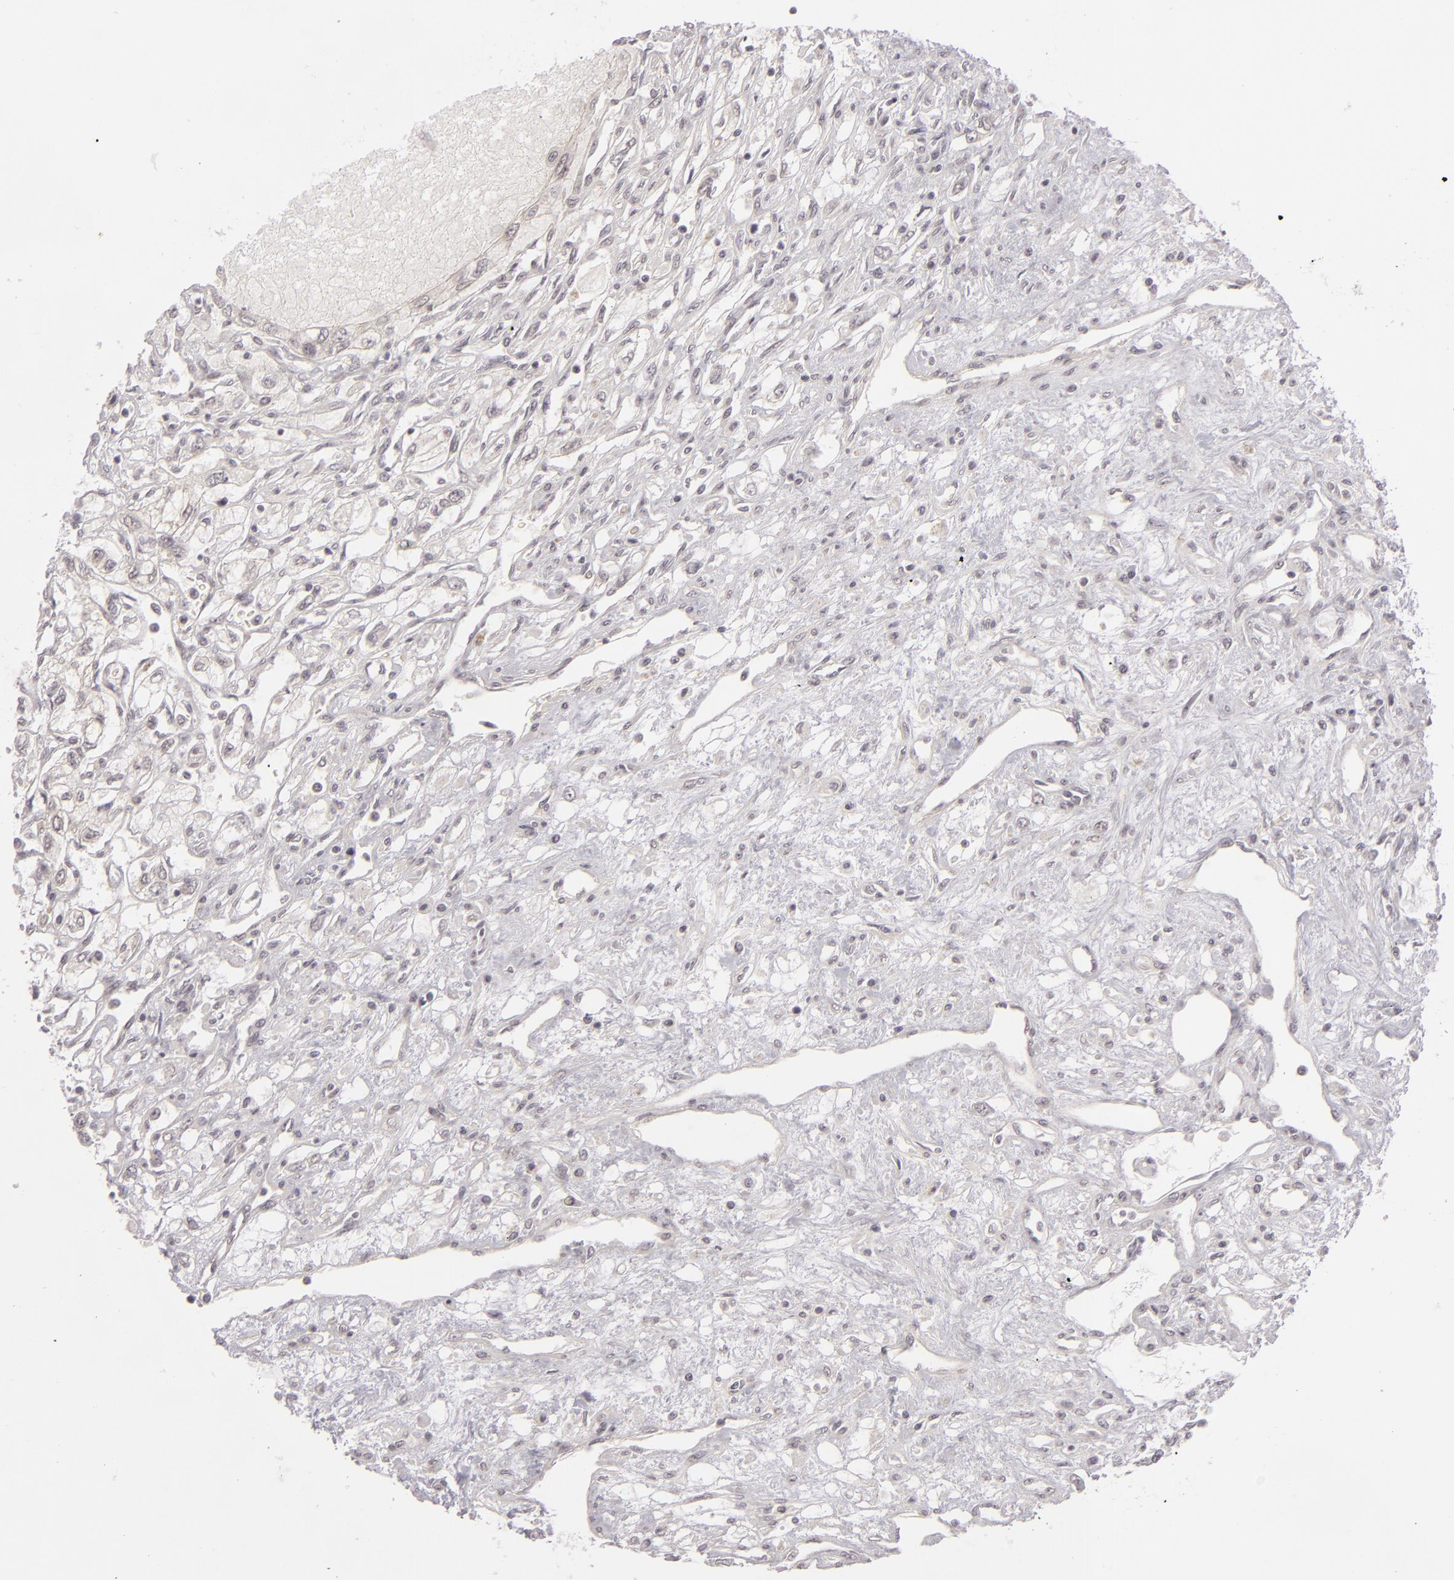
{"staining": {"intensity": "negative", "quantity": "none", "location": "none"}, "tissue": "renal cancer", "cell_type": "Tumor cells", "image_type": "cancer", "snomed": [{"axis": "morphology", "description": "Adenocarcinoma, NOS"}, {"axis": "topography", "description": "Kidney"}], "caption": "This histopathology image is of renal adenocarcinoma stained with IHC to label a protein in brown with the nuclei are counter-stained blue. There is no expression in tumor cells.", "gene": "DLG3", "patient": {"sex": "male", "age": 57}}